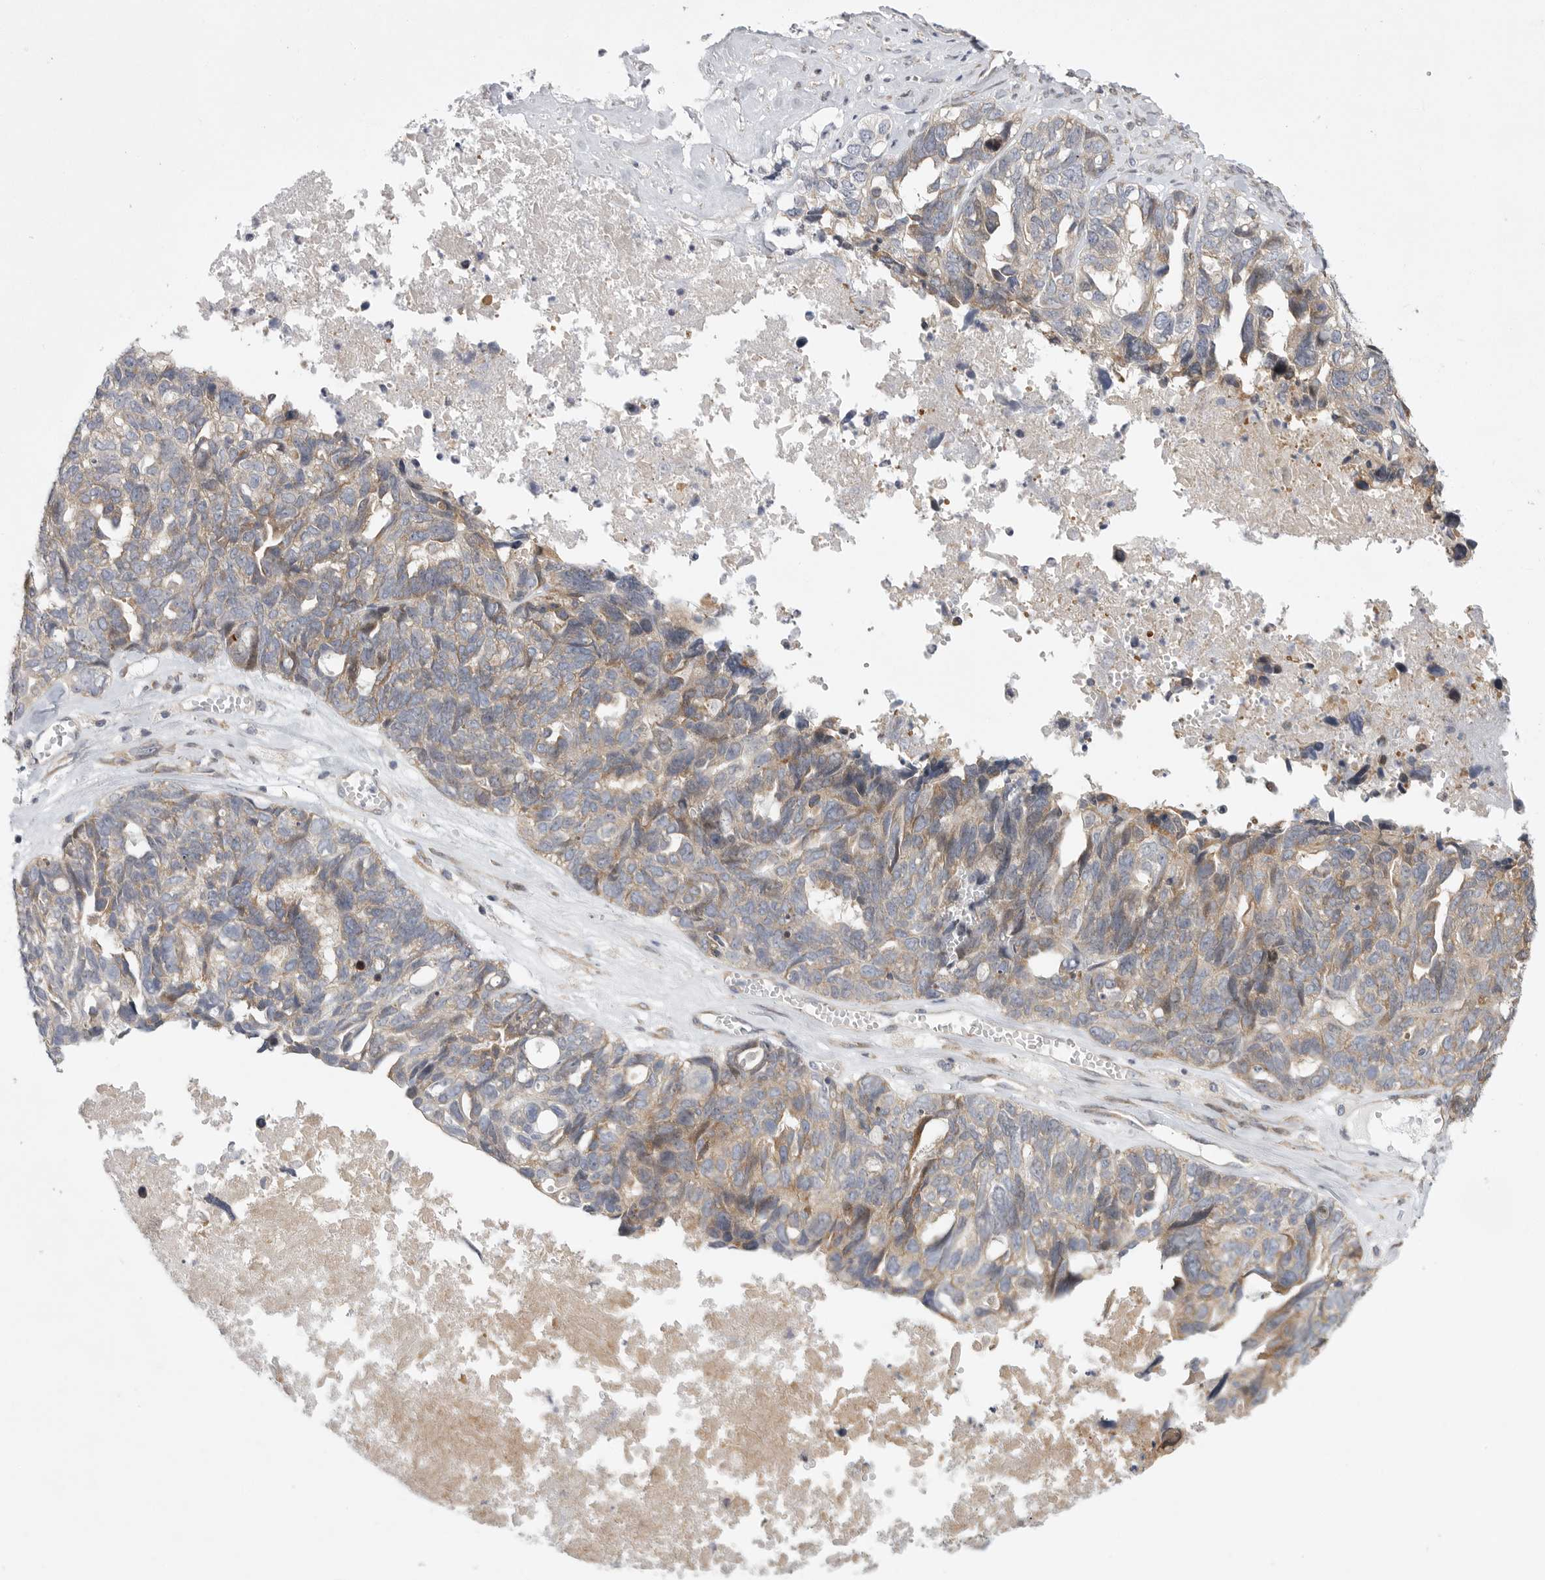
{"staining": {"intensity": "moderate", "quantity": "25%-75%", "location": "cytoplasmic/membranous"}, "tissue": "ovarian cancer", "cell_type": "Tumor cells", "image_type": "cancer", "snomed": [{"axis": "morphology", "description": "Cystadenocarcinoma, serous, NOS"}, {"axis": "topography", "description": "Ovary"}], "caption": "IHC micrograph of serous cystadenocarcinoma (ovarian) stained for a protein (brown), which exhibits medium levels of moderate cytoplasmic/membranous expression in about 25%-75% of tumor cells.", "gene": "FBXO43", "patient": {"sex": "female", "age": 79}}